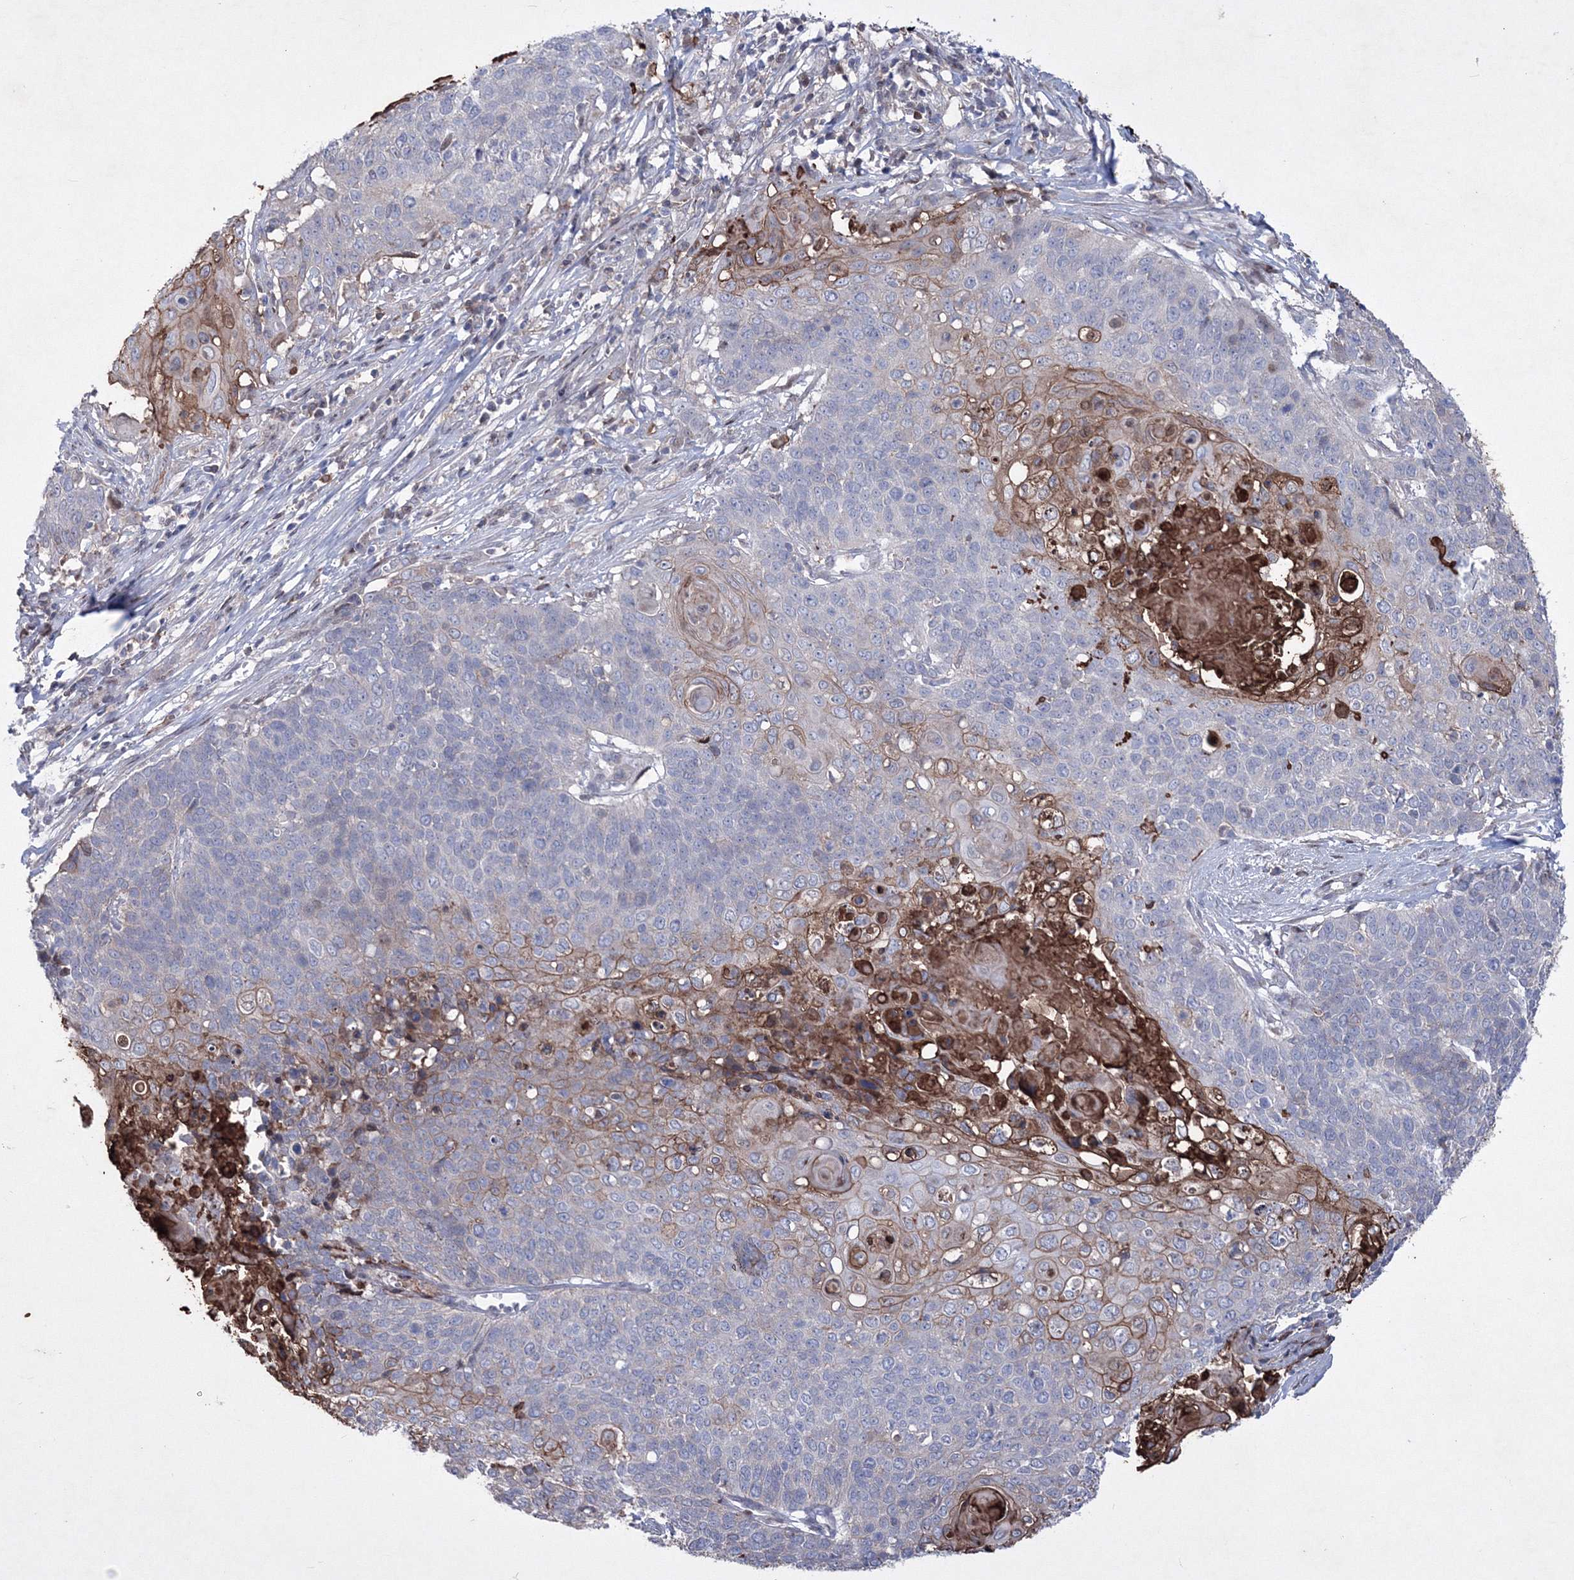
{"staining": {"intensity": "moderate", "quantity": "<25%", "location": "cytoplasmic/membranous"}, "tissue": "cervical cancer", "cell_type": "Tumor cells", "image_type": "cancer", "snomed": [{"axis": "morphology", "description": "Squamous cell carcinoma, NOS"}, {"axis": "topography", "description": "Cervix"}], "caption": "High-magnification brightfield microscopy of cervical cancer (squamous cell carcinoma) stained with DAB (brown) and counterstained with hematoxylin (blue). tumor cells exhibit moderate cytoplasmic/membranous expression is seen in approximately<25% of cells. (DAB (3,3'-diaminobenzidine) = brown stain, brightfield microscopy at high magnification).", "gene": "RNPEPL1", "patient": {"sex": "female", "age": 39}}